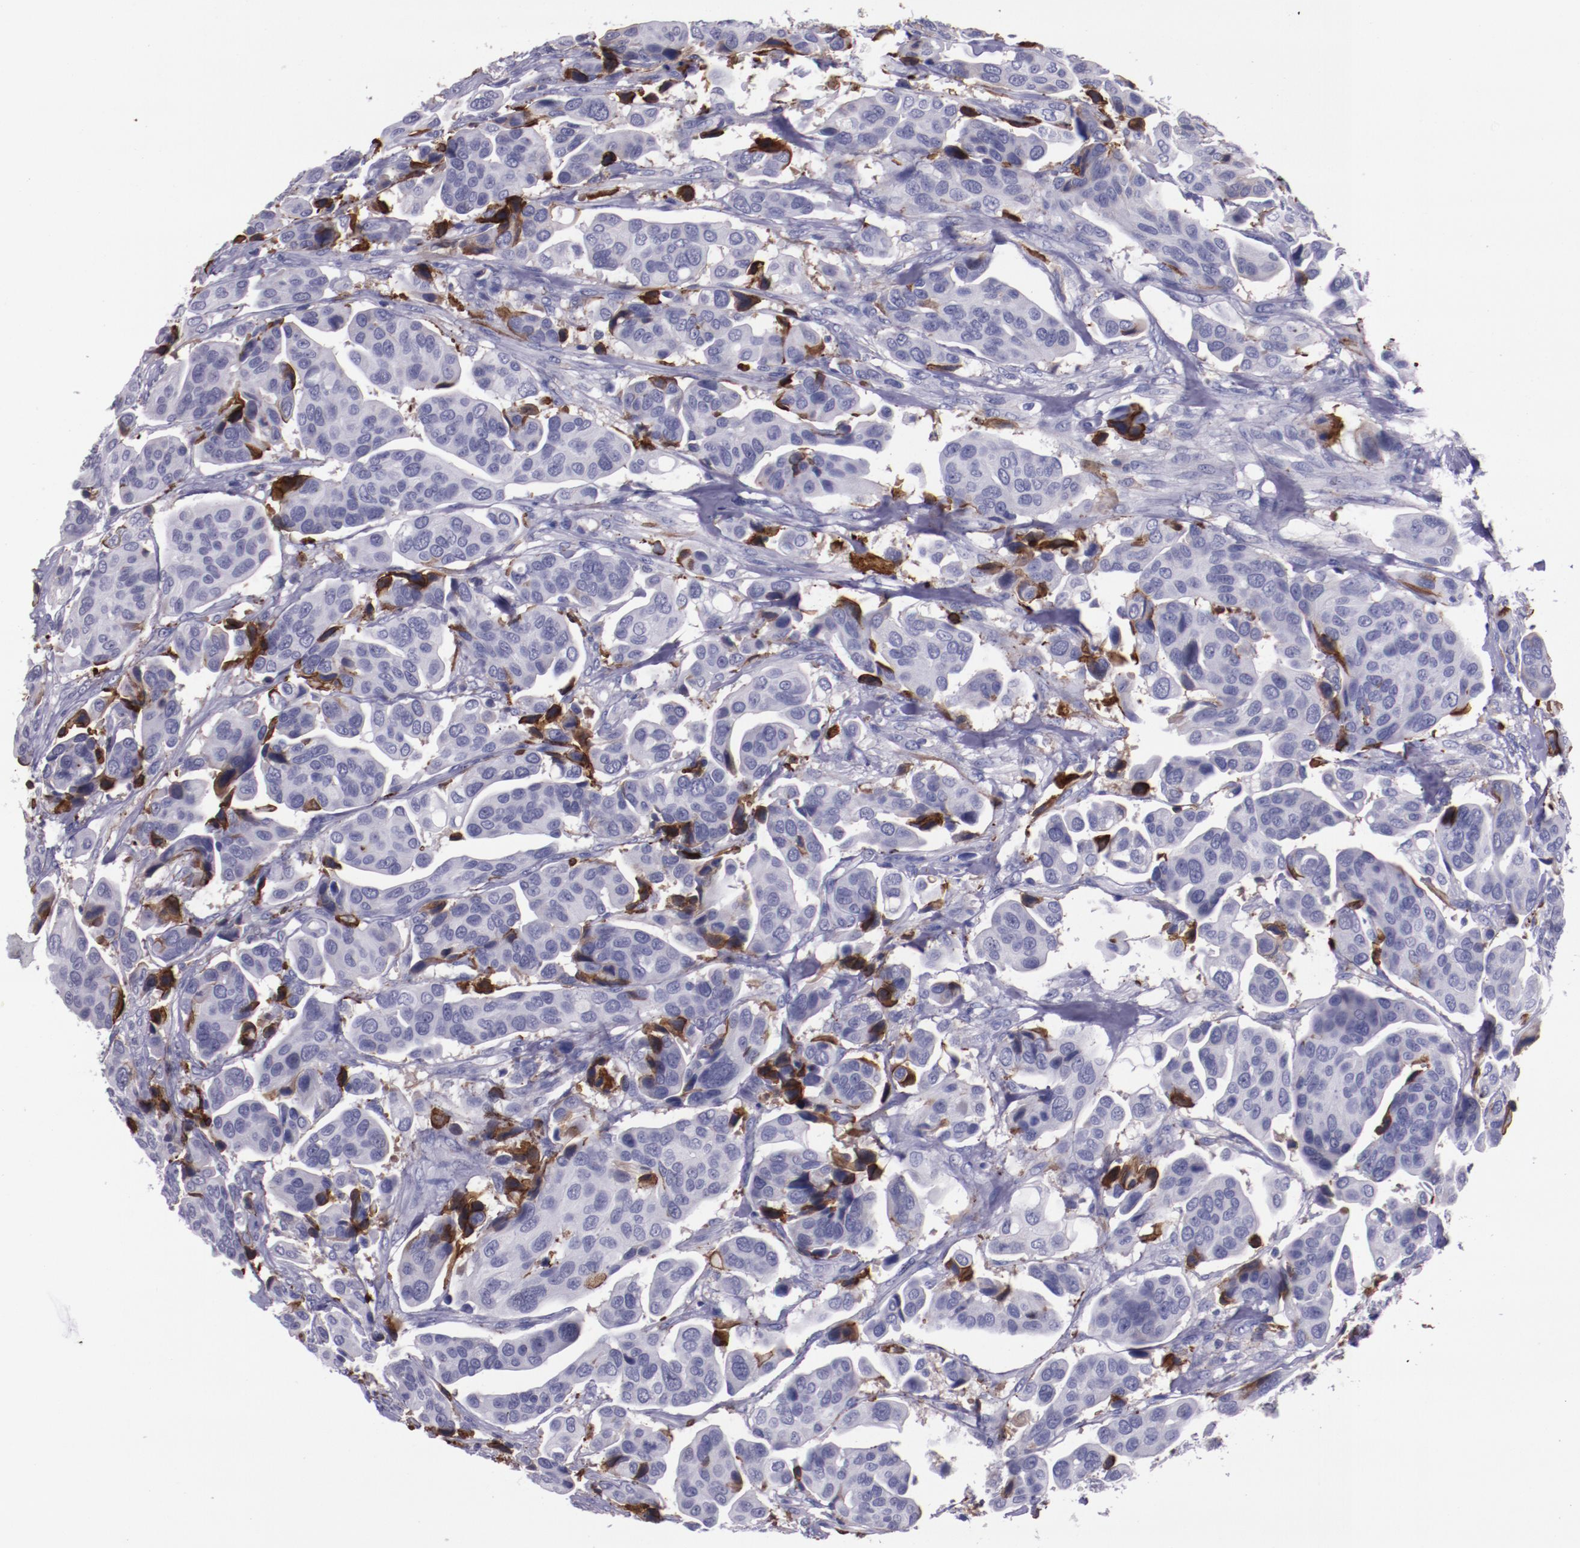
{"staining": {"intensity": "negative", "quantity": "none", "location": "none"}, "tissue": "urothelial cancer", "cell_type": "Tumor cells", "image_type": "cancer", "snomed": [{"axis": "morphology", "description": "Adenocarcinoma, NOS"}, {"axis": "topography", "description": "Urinary bladder"}], "caption": "High magnification brightfield microscopy of urothelial cancer stained with DAB (3,3'-diaminobenzidine) (brown) and counterstained with hematoxylin (blue): tumor cells show no significant expression.", "gene": "APOH", "patient": {"sex": "male", "age": 61}}